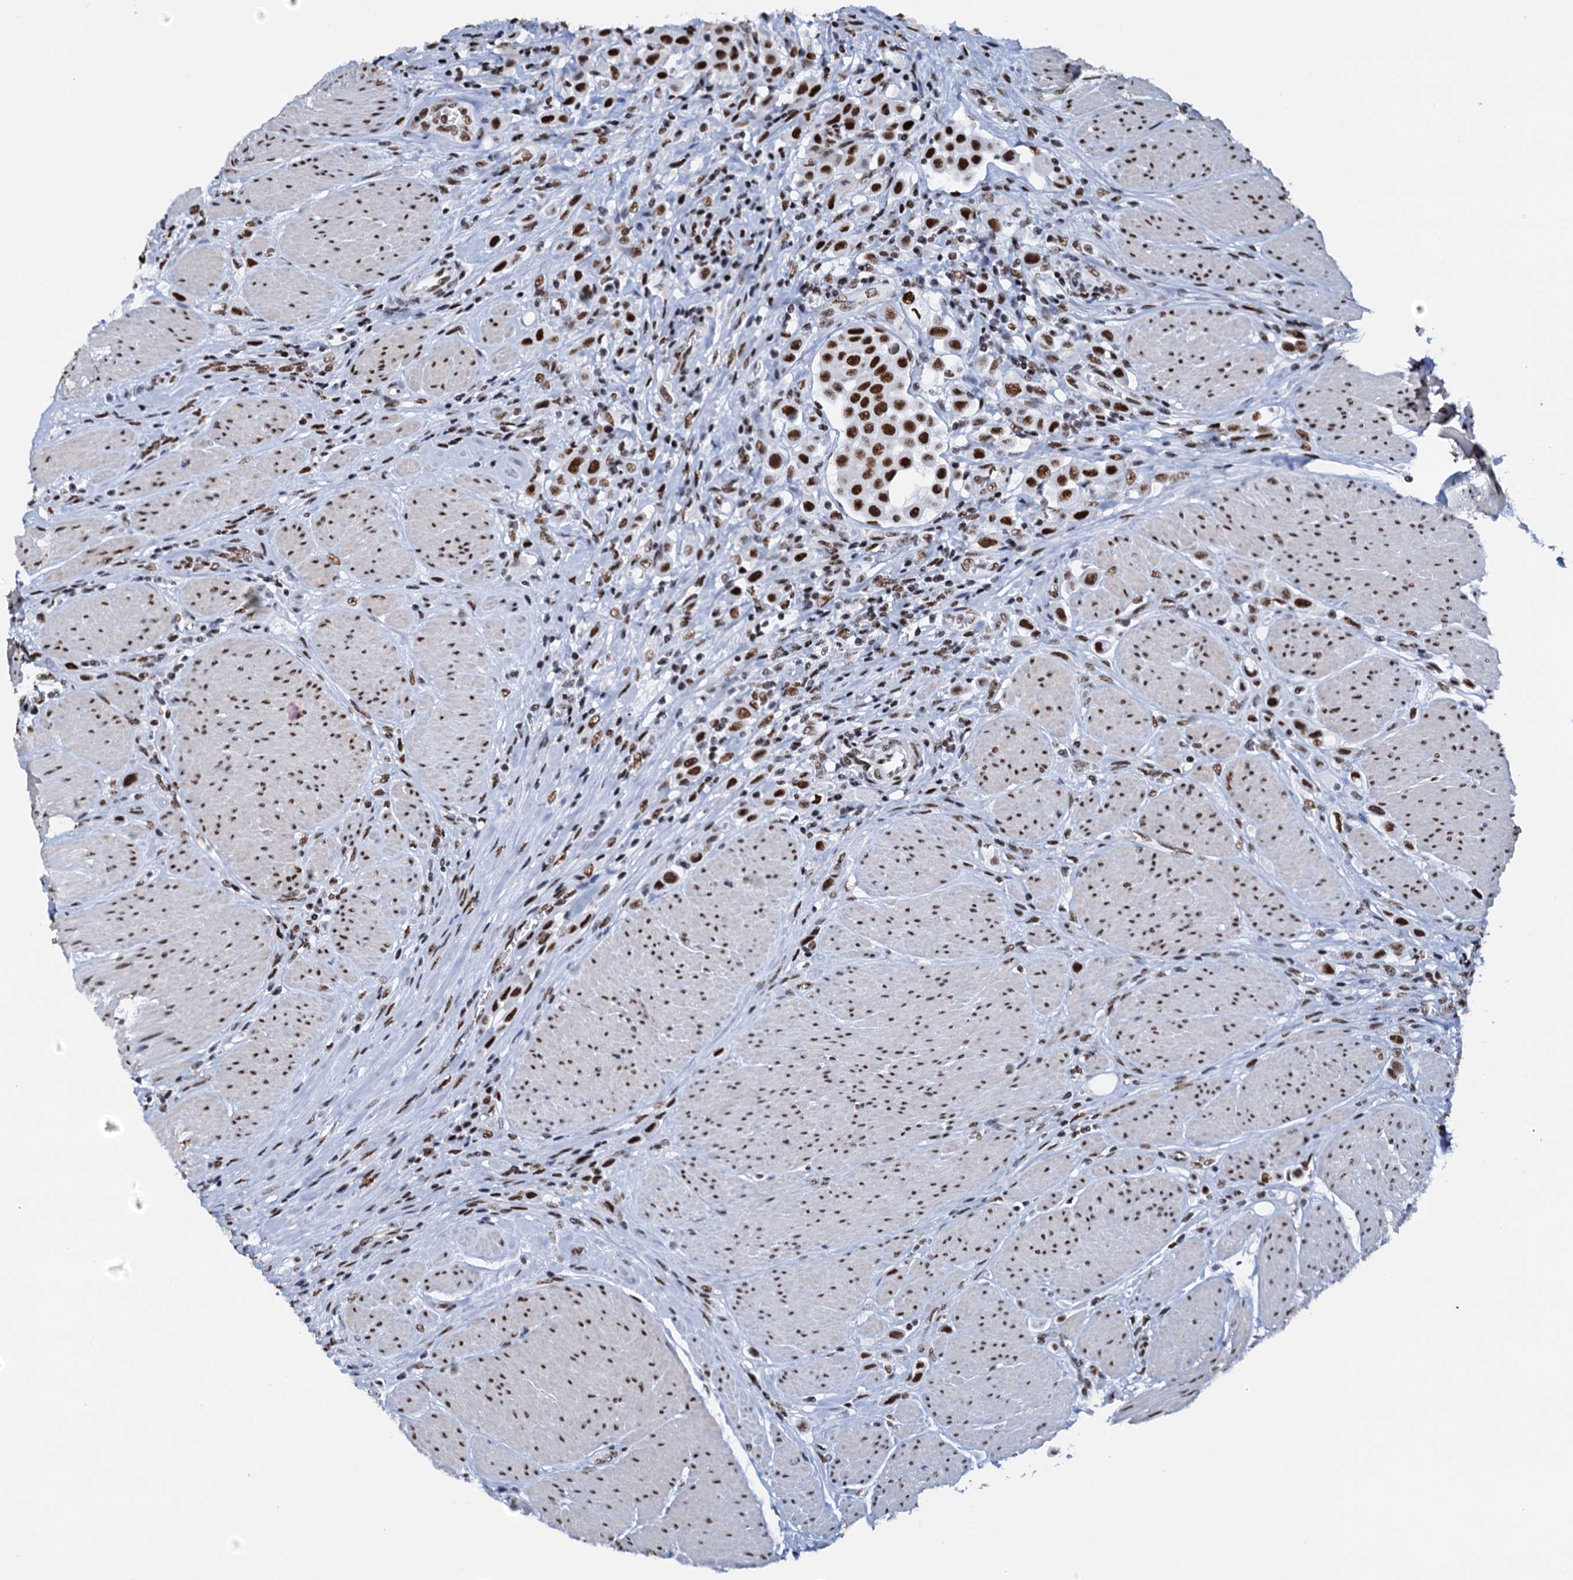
{"staining": {"intensity": "strong", "quantity": ">75%", "location": "nuclear"}, "tissue": "urothelial cancer", "cell_type": "Tumor cells", "image_type": "cancer", "snomed": [{"axis": "morphology", "description": "Urothelial carcinoma, High grade"}, {"axis": "topography", "description": "Urinary bladder"}], "caption": "A photomicrograph of high-grade urothelial carcinoma stained for a protein reveals strong nuclear brown staining in tumor cells. Ihc stains the protein of interest in brown and the nuclei are stained blue.", "gene": "SLTM", "patient": {"sex": "male", "age": 50}}